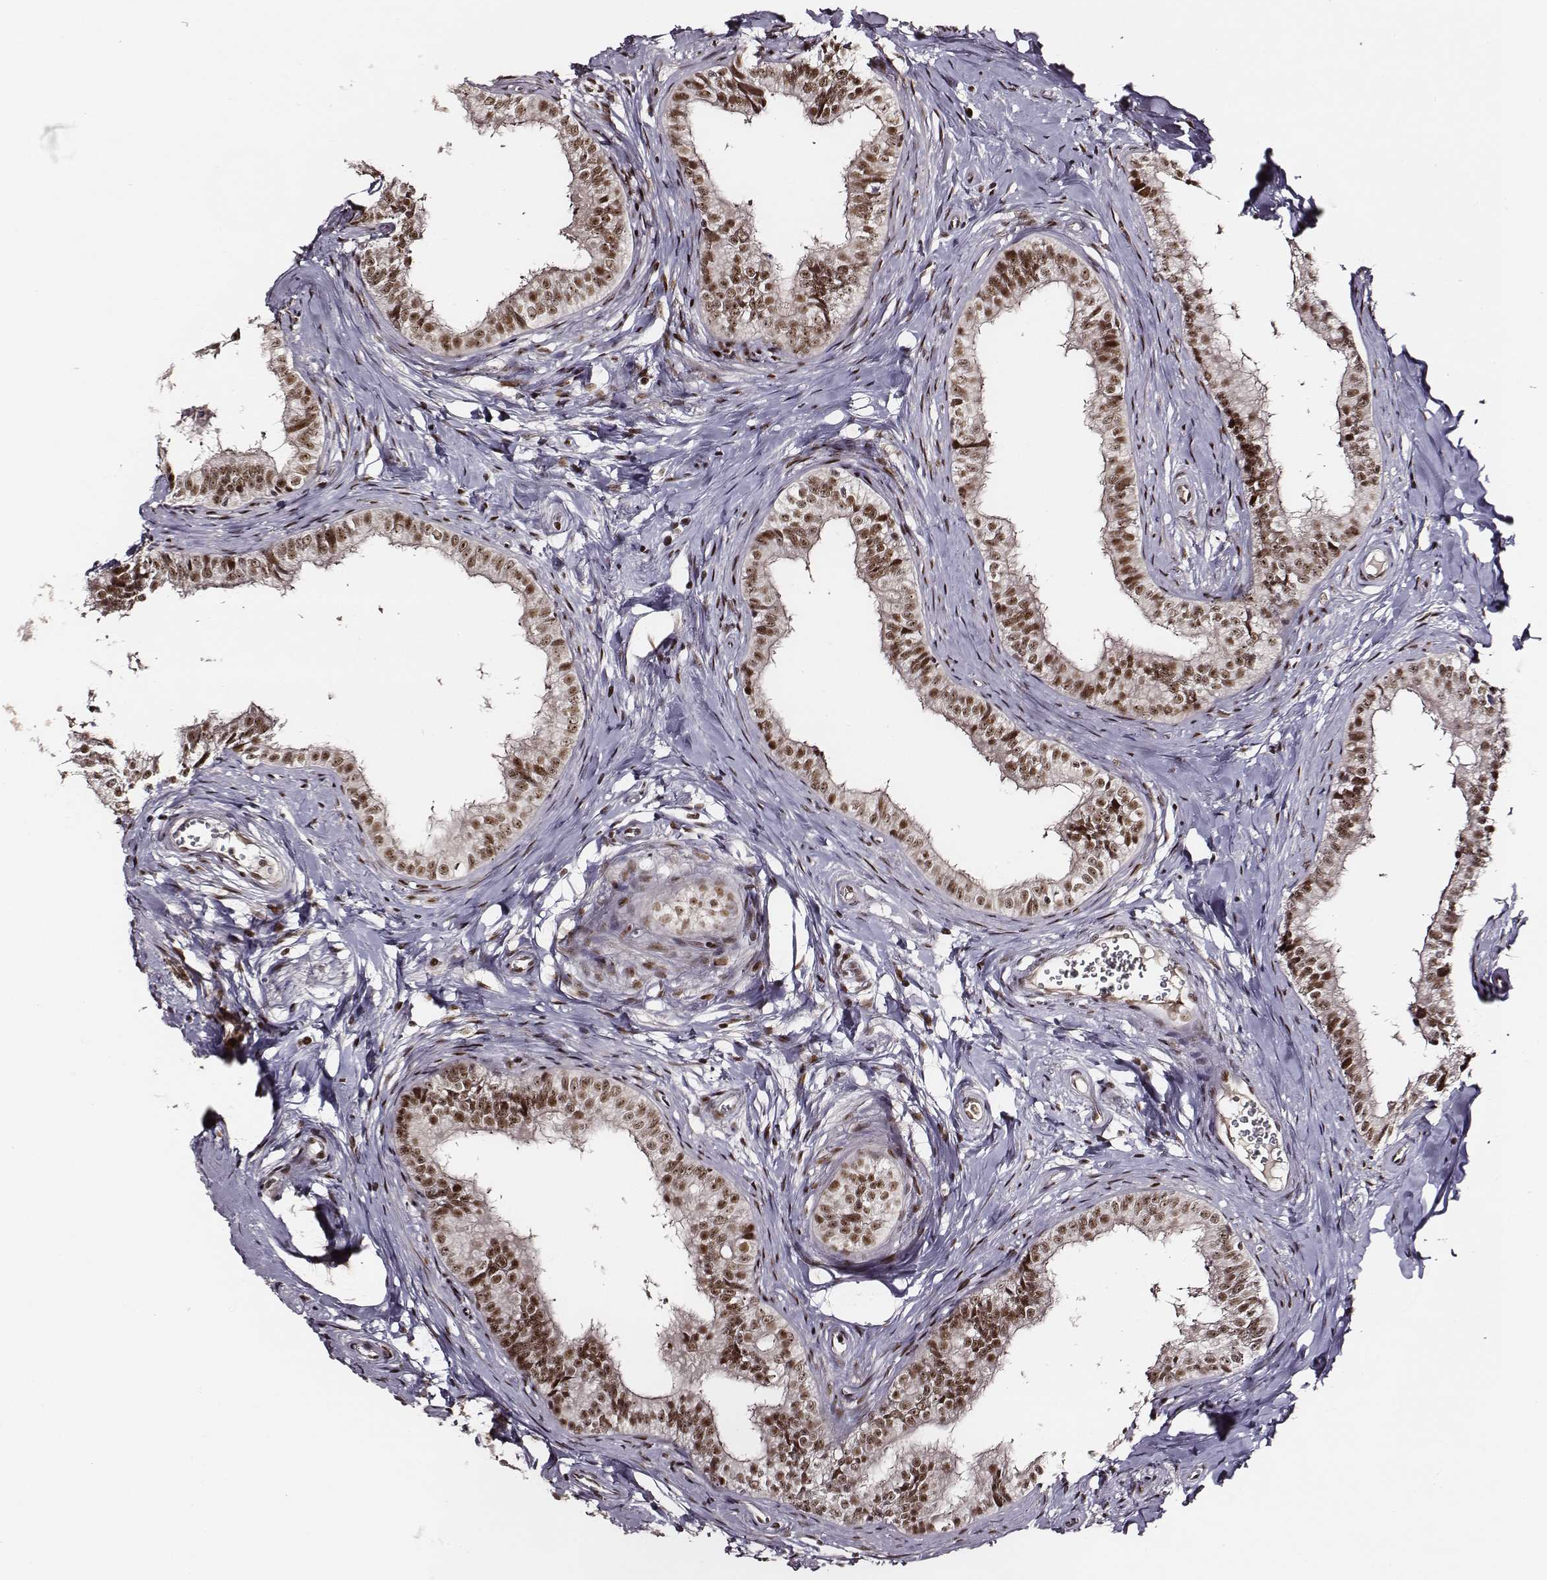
{"staining": {"intensity": "moderate", "quantity": ">75%", "location": "nuclear"}, "tissue": "epididymis", "cell_type": "Glandular cells", "image_type": "normal", "snomed": [{"axis": "morphology", "description": "Normal tissue, NOS"}, {"axis": "topography", "description": "Epididymis"}], "caption": "Protein expression analysis of normal human epididymis reveals moderate nuclear positivity in about >75% of glandular cells.", "gene": "PPARA", "patient": {"sex": "male", "age": 24}}